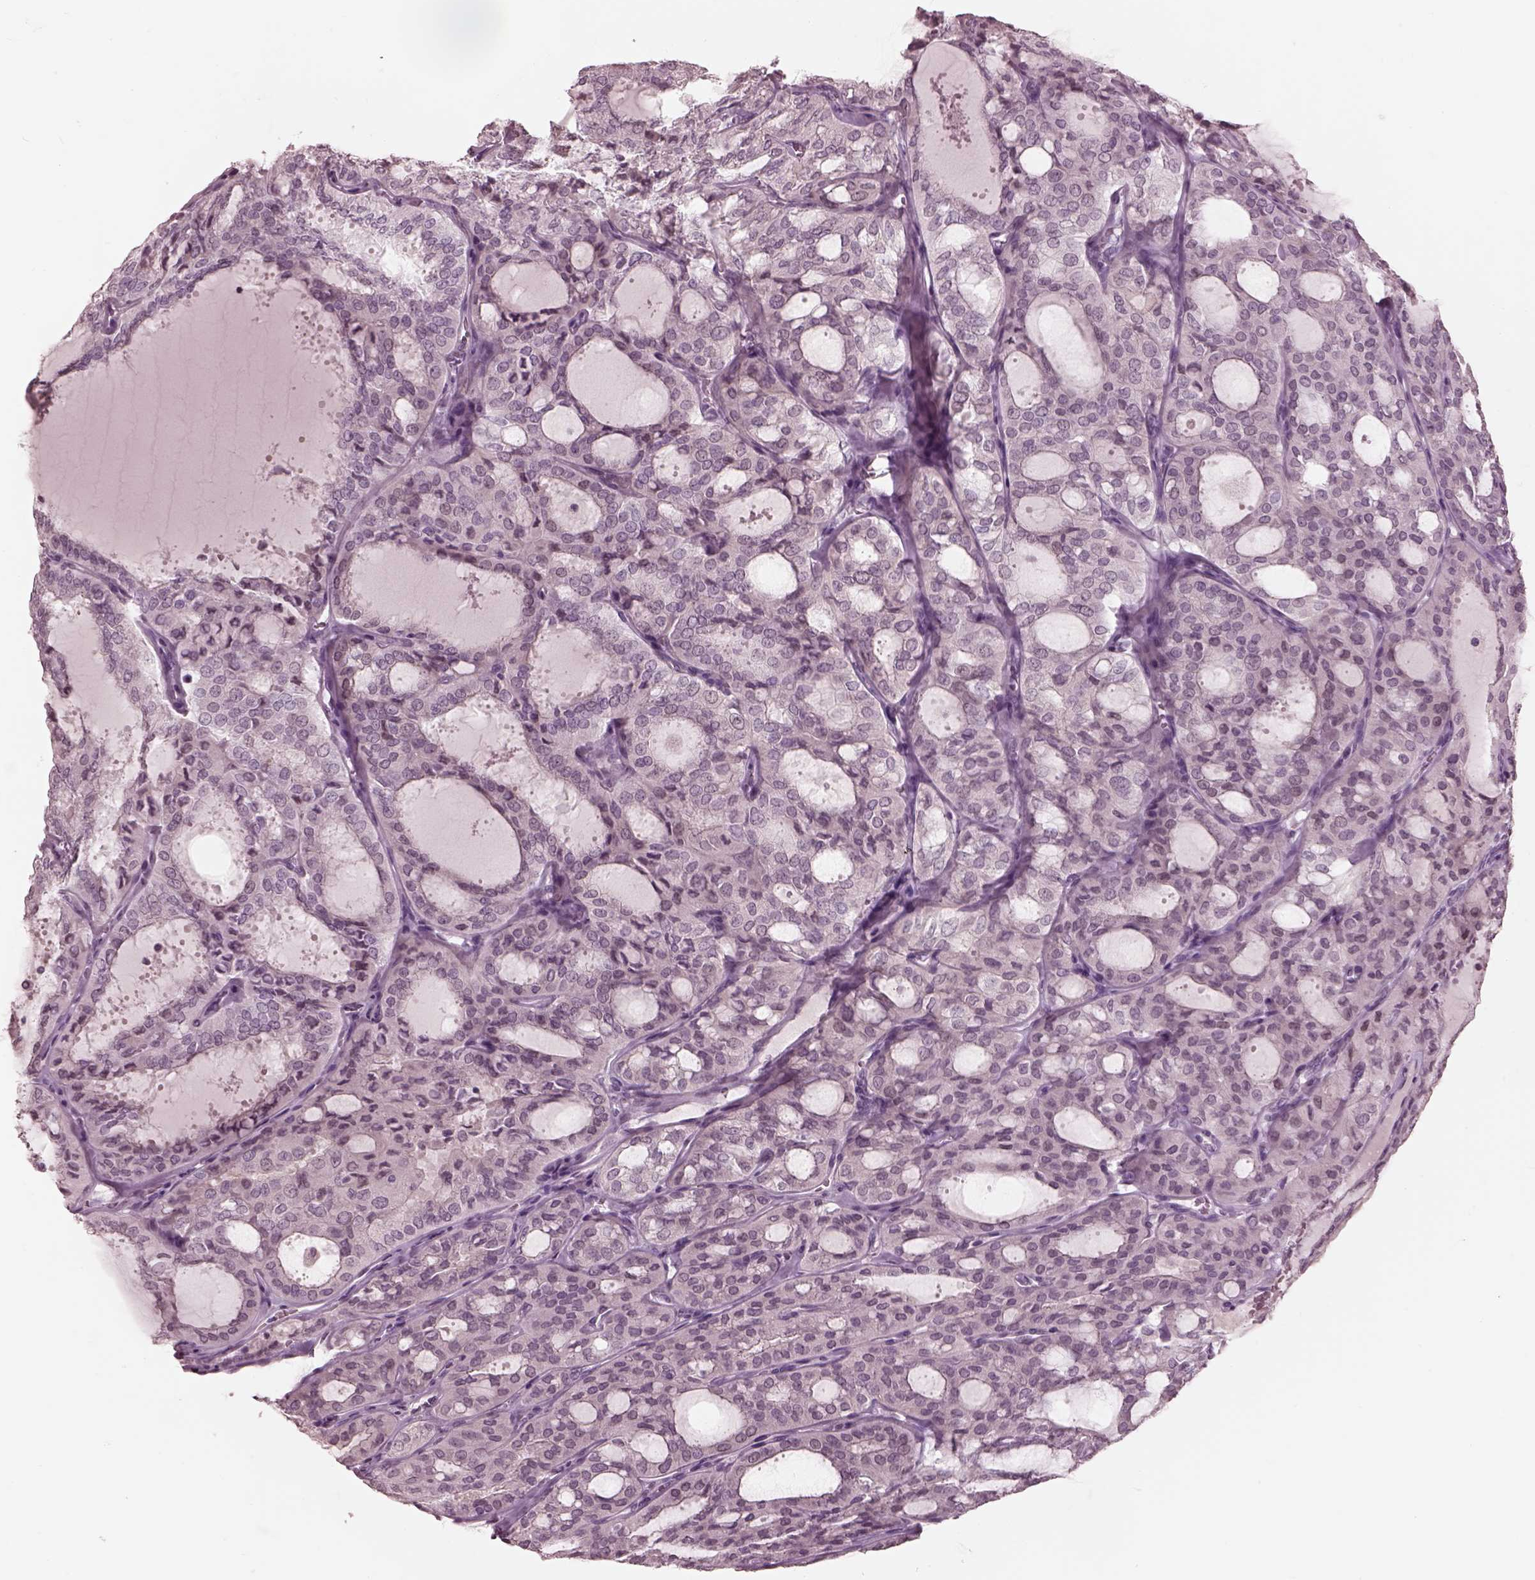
{"staining": {"intensity": "negative", "quantity": "none", "location": "none"}, "tissue": "thyroid cancer", "cell_type": "Tumor cells", "image_type": "cancer", "snomed": [{"axis": "morphology", "description": "Follicular adenoma carcinoma, NOS"}, {"axis": "topography", "description": "Thyroid gland"}], "caption": "Micrograph shows no significant protein positivity in tumor cells of thyroid follicular adenoma carcinoma. The staining is performed using DAB (3,3'-diaminobenzidine) brown chromogen with nuclei counter-stained in using hematoxylin.", "gene": "GARIN4", "patient": {"sex": "male", "age": 75}}